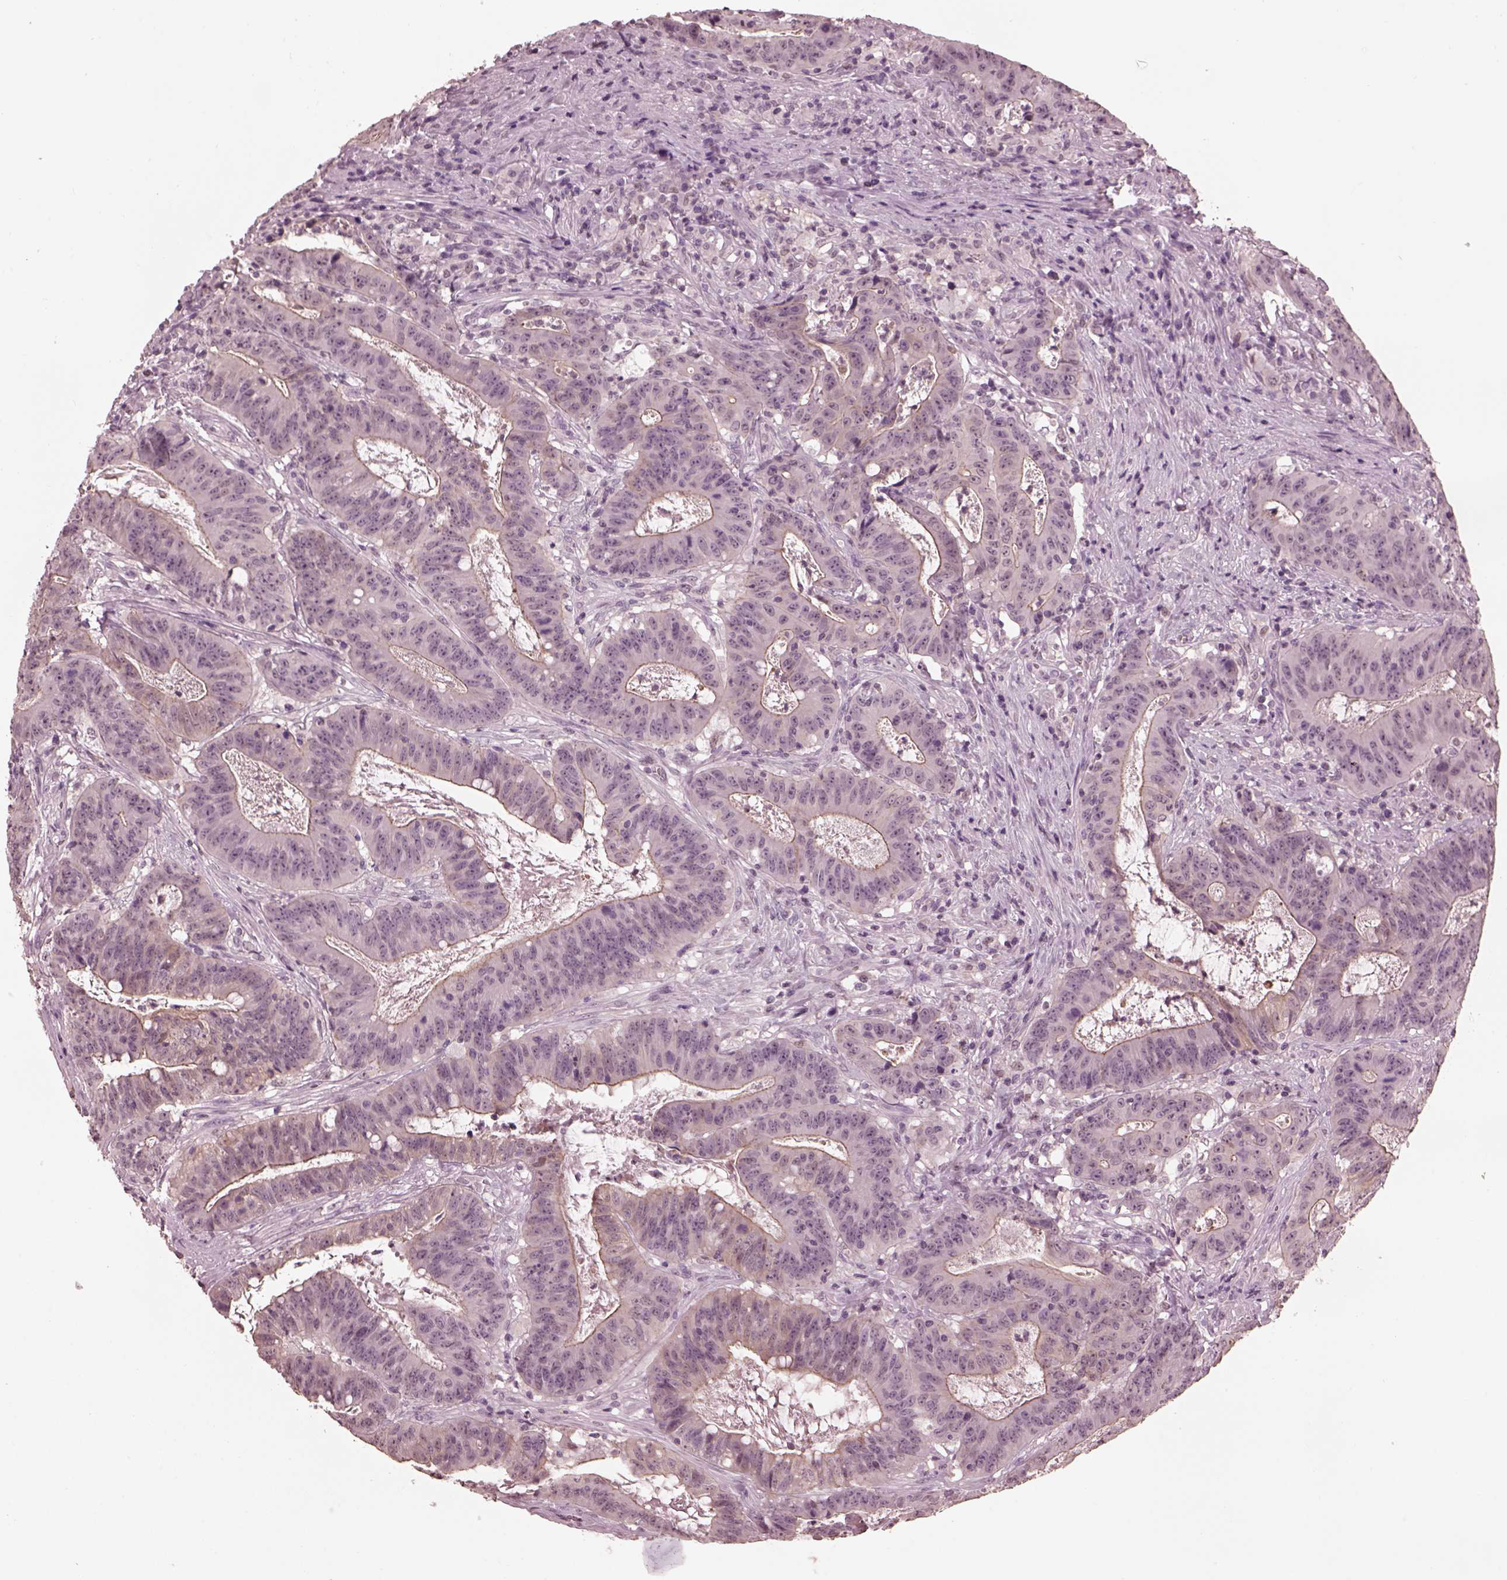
{"staining": {"intensity": "weak", "quantity": "<25%", "location": "cytoplasmic/membranous"}, "tissue": "colorectal cancer", "cell_type": "Tumor cells", "image_type": "cancer", "snomed": [{"axis": "morphology", "description": "Adenocarcinoma, NOS"}, {"axis": "topography", "description": "Colon"}], "caption": "This is a photomicrograph of IHC staining of colorectal adenocarcinoma, which shows no expression in tumor cells.", "gene": "TSKS", "patient": {"sex": "male", "age": 33}}